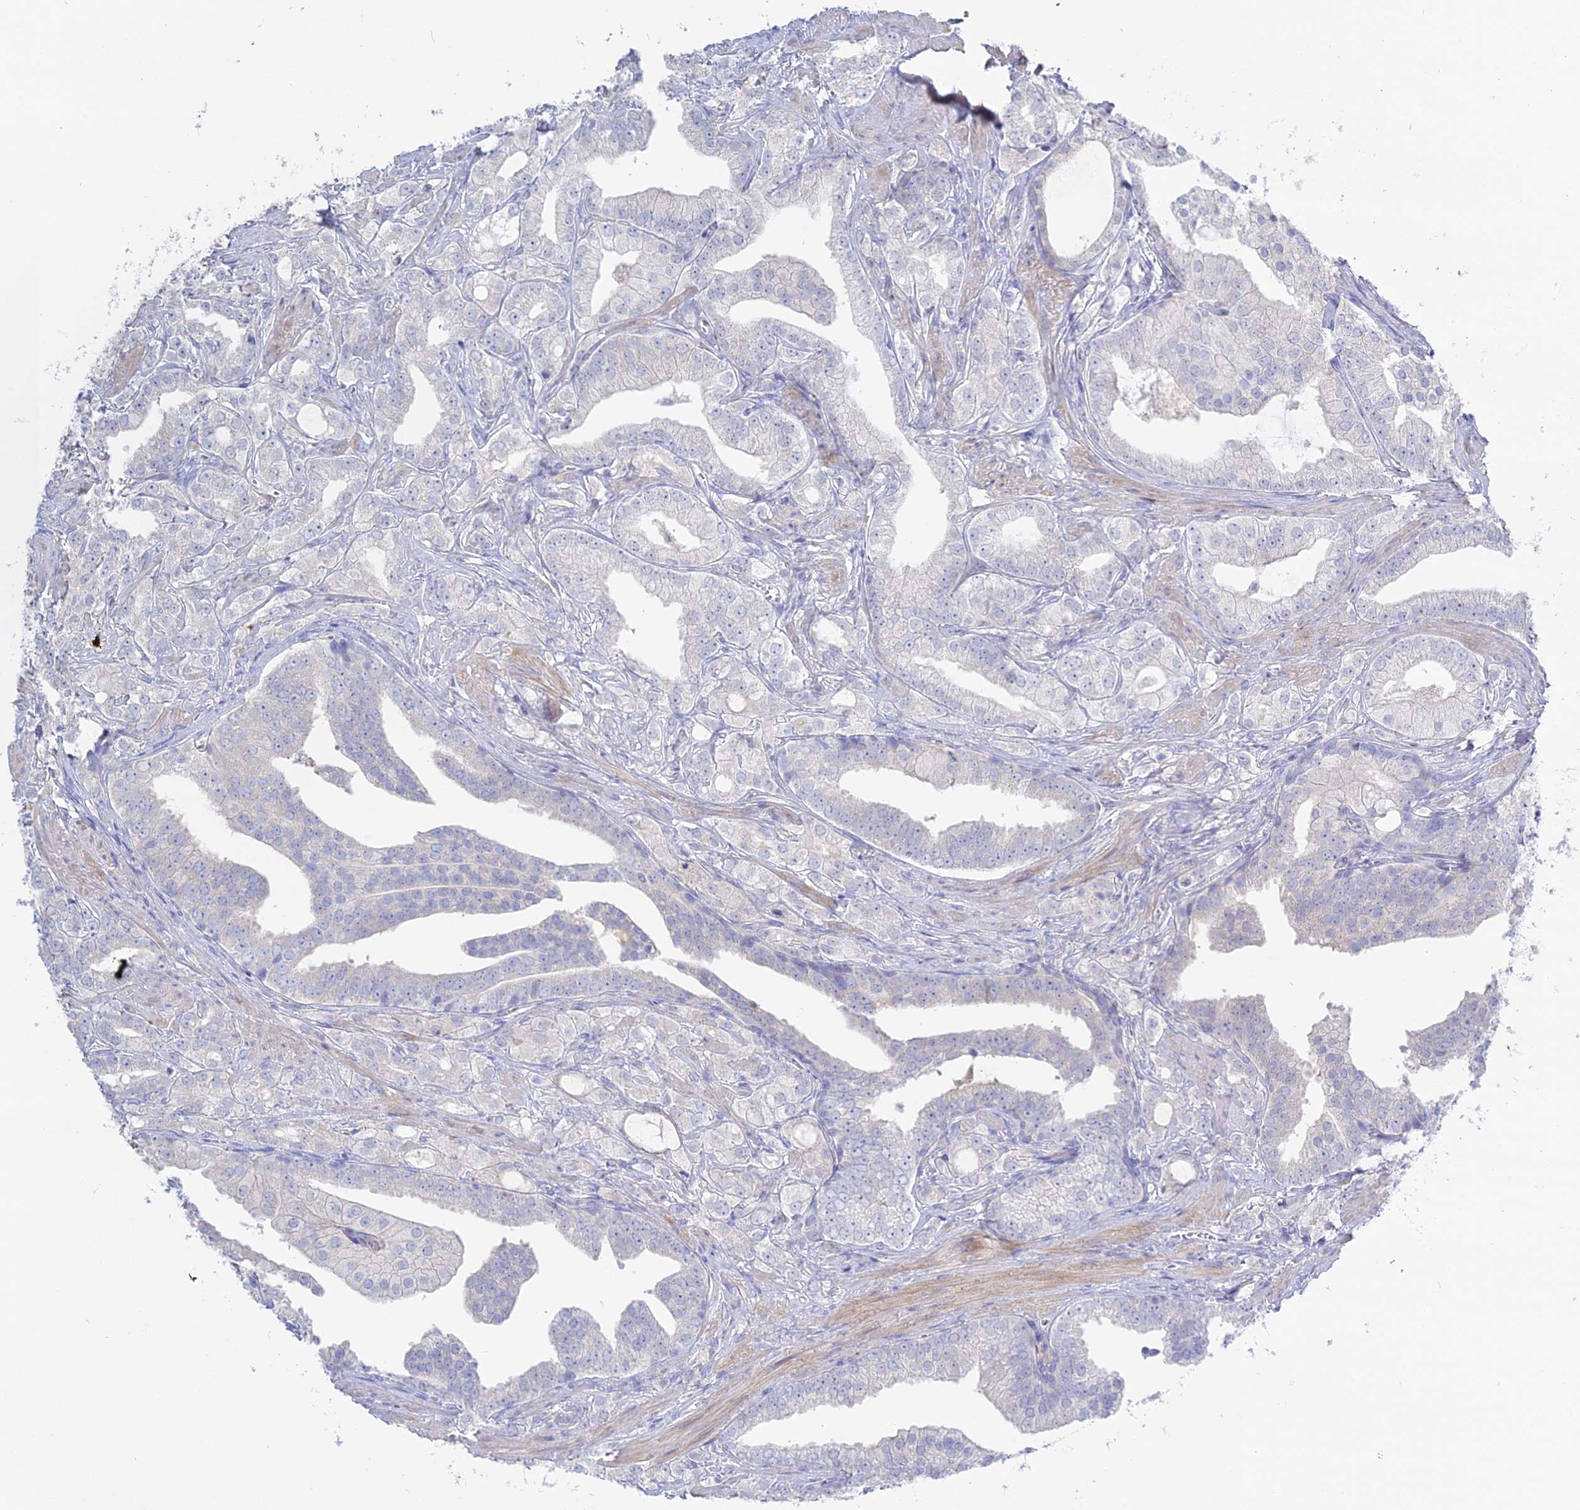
{"staining": {"intensity": "negative", "quantity": "none", "location": "none"}, "tissue": "prostate cancer", "cell_type": "Tumor cells", "image_type": "cancer", "snomed": [{"axis": "morphology", "description": "Adenocarcinoma, High grade"}, {"axis": "topography", "description": "Prostate"}], "caption": "A micrograph of high-grade adenocarcinoma (prostate) stained for a protein shows no brown staining in tumor cells. (IHC, brightfield microscopy, high magnification).", "gene": "ADGRA1", "patient": {"sex": "male", "age": 50}}